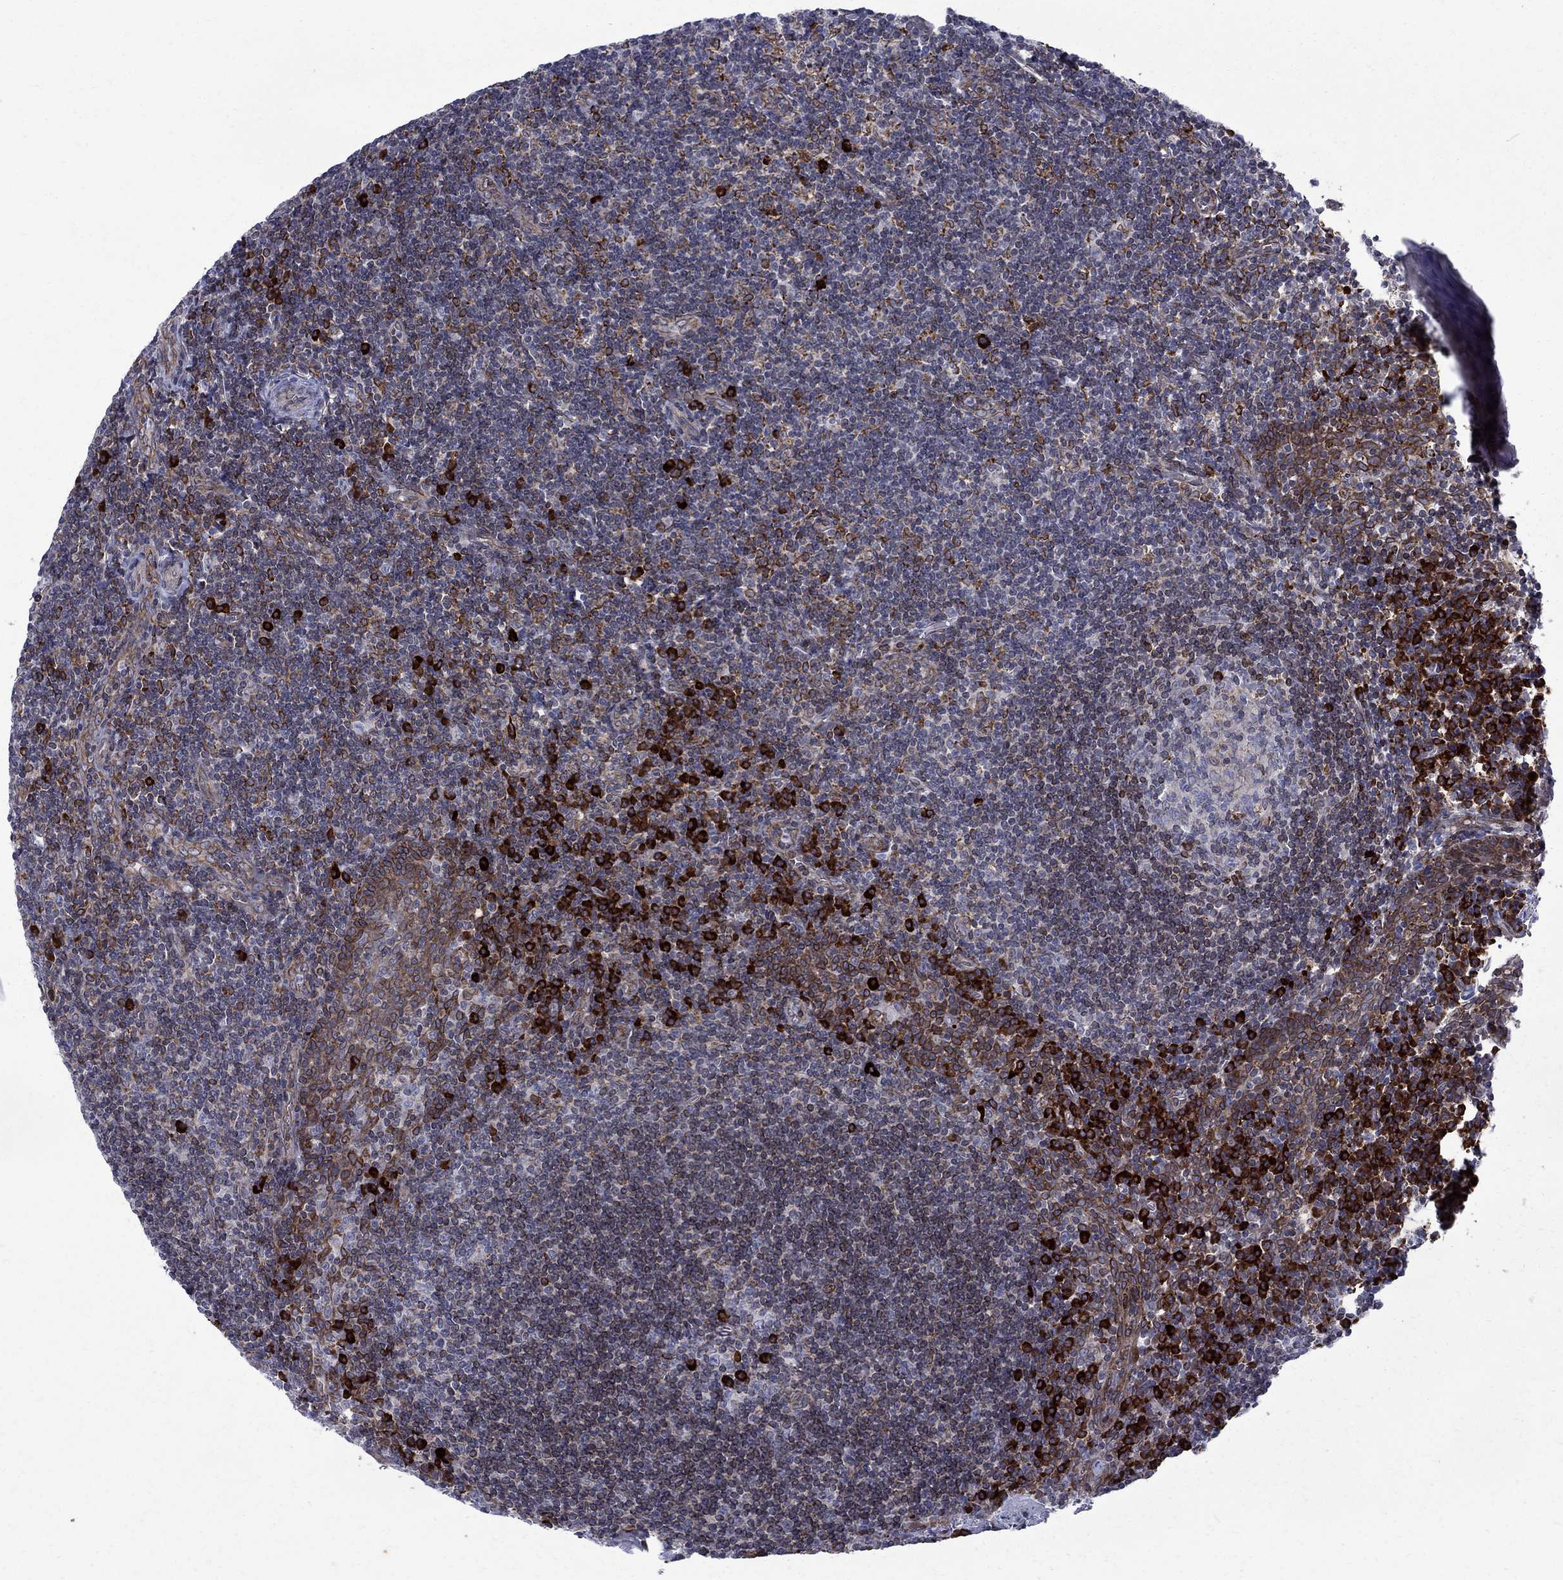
{"staining": {"intensity": "strong", "quantity": "<25%", "location": "cytoplasmic/membranous"}, "tissue": "tonsil", "cell_type": "Germinal center cells", "image_type": "normal", "snomed": [{"axis": "morphology", "description": "Normal tissue, NOS"}, {"axis": "morphology", "description": "Inflammation, NOS"}, {"axis": "topography", "description": "Tonsil"}], "caption": "Germinal center cells exhibit medium levels of strong cytoplasmic/membranous expression in approximately <25% of cells in normal human tonsil. The protein is shown in brown color, while the nuclei are stained blue.", "gene": "CAB39L", "patient": {"sex": "female", "age": 31}}